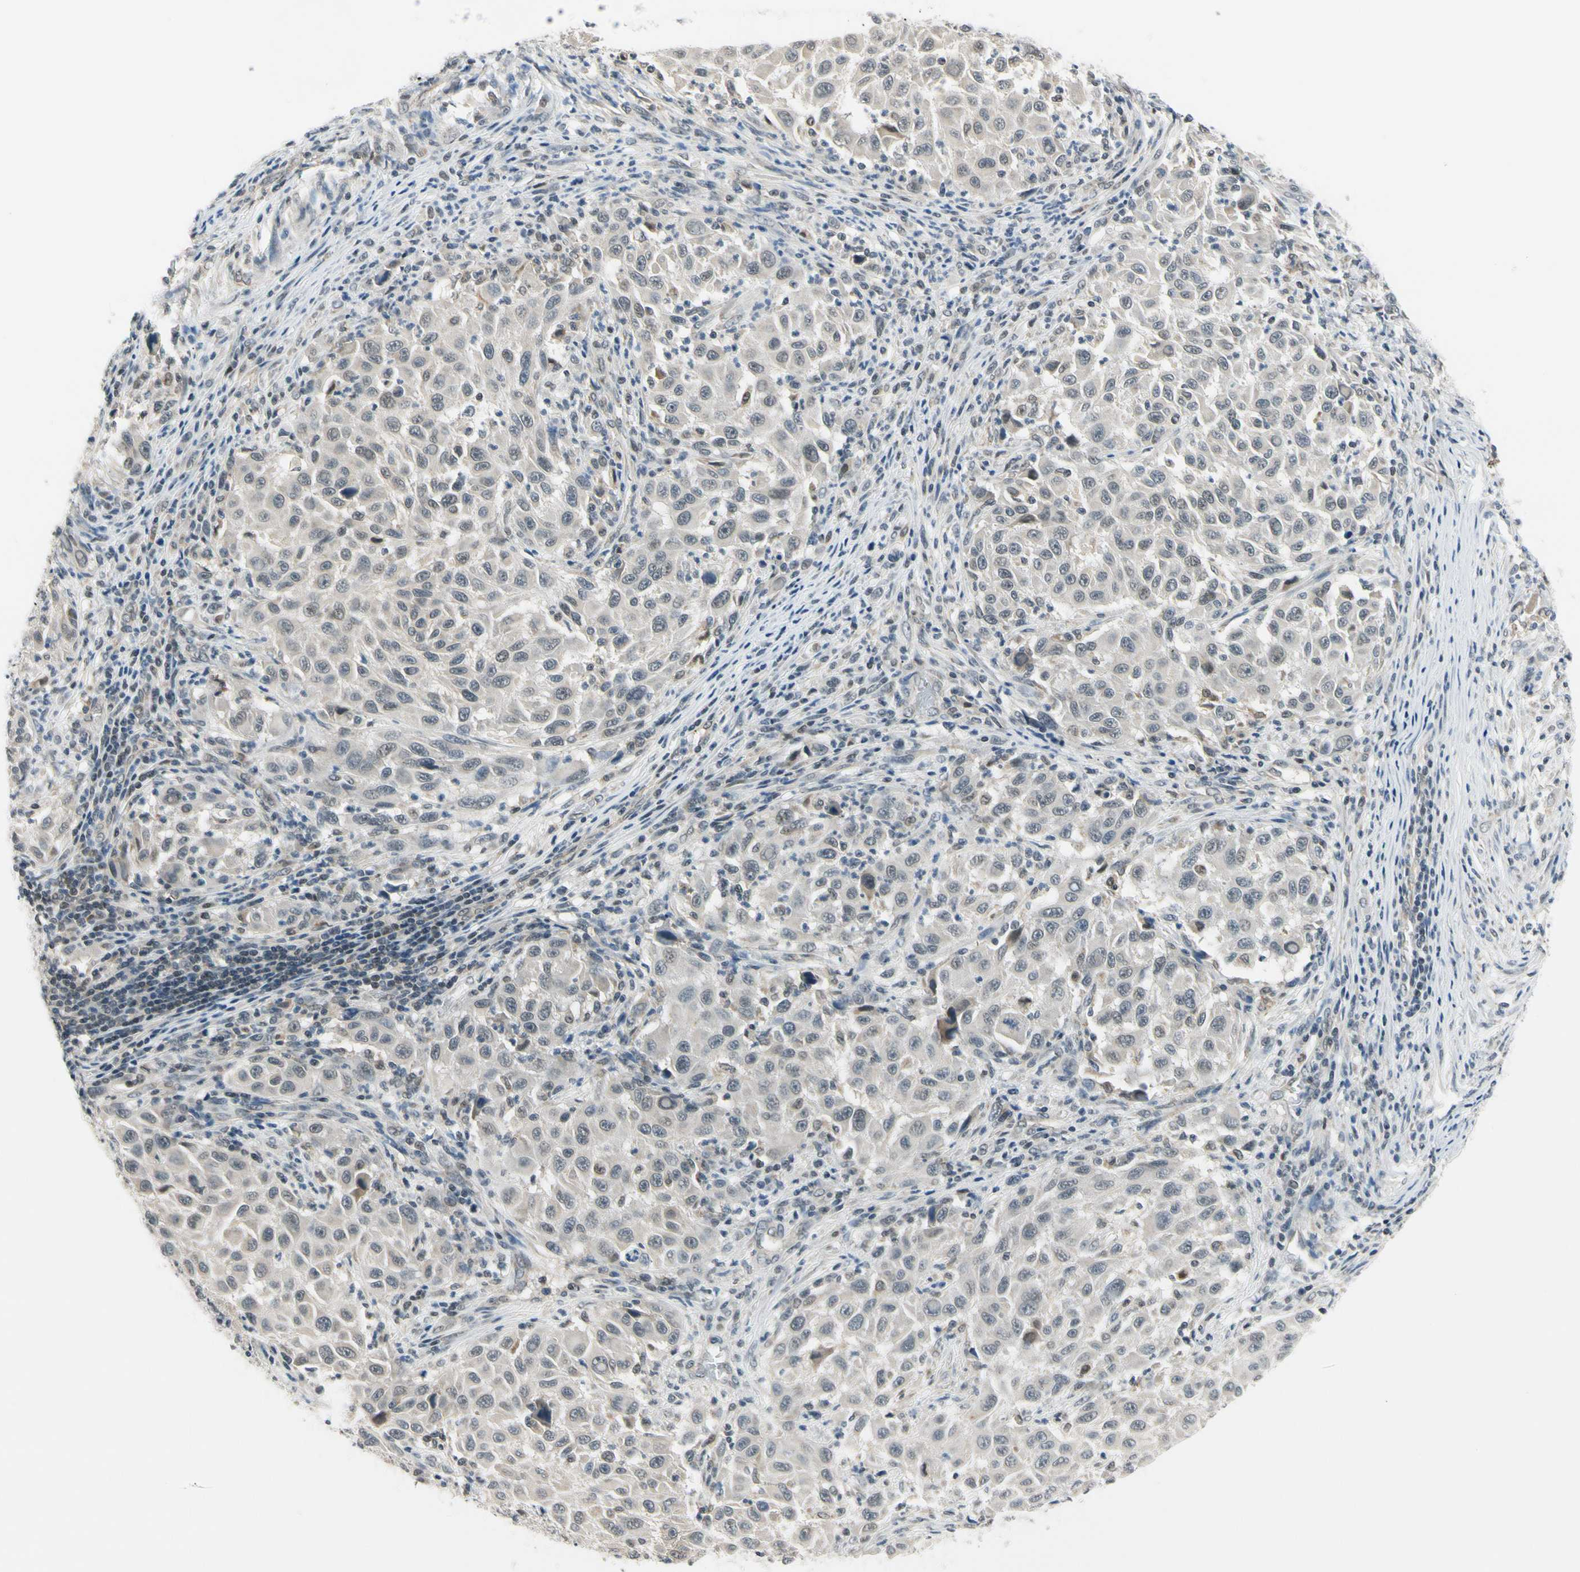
{"staining": {"intensity": "negative", "quantity": "none", "location": "none"}, "tissue": "melanoma", "cell_type": "Tumor cells", "image_type": "cancer", "snomed": [{"axis": "morphology", "description": "Malignant melanoma, Metastatic site"}, {"axis": "topography", "description": "Lymph node"}], "caption": "An immunohistochemistry micrograph of malignant melanoma (metastatic site) is shown. There is no staining in tumor cells of malignant melanoma (metastatic site).", "gene": "TAF12", "patient": {"sex": "male", "age": 61}}